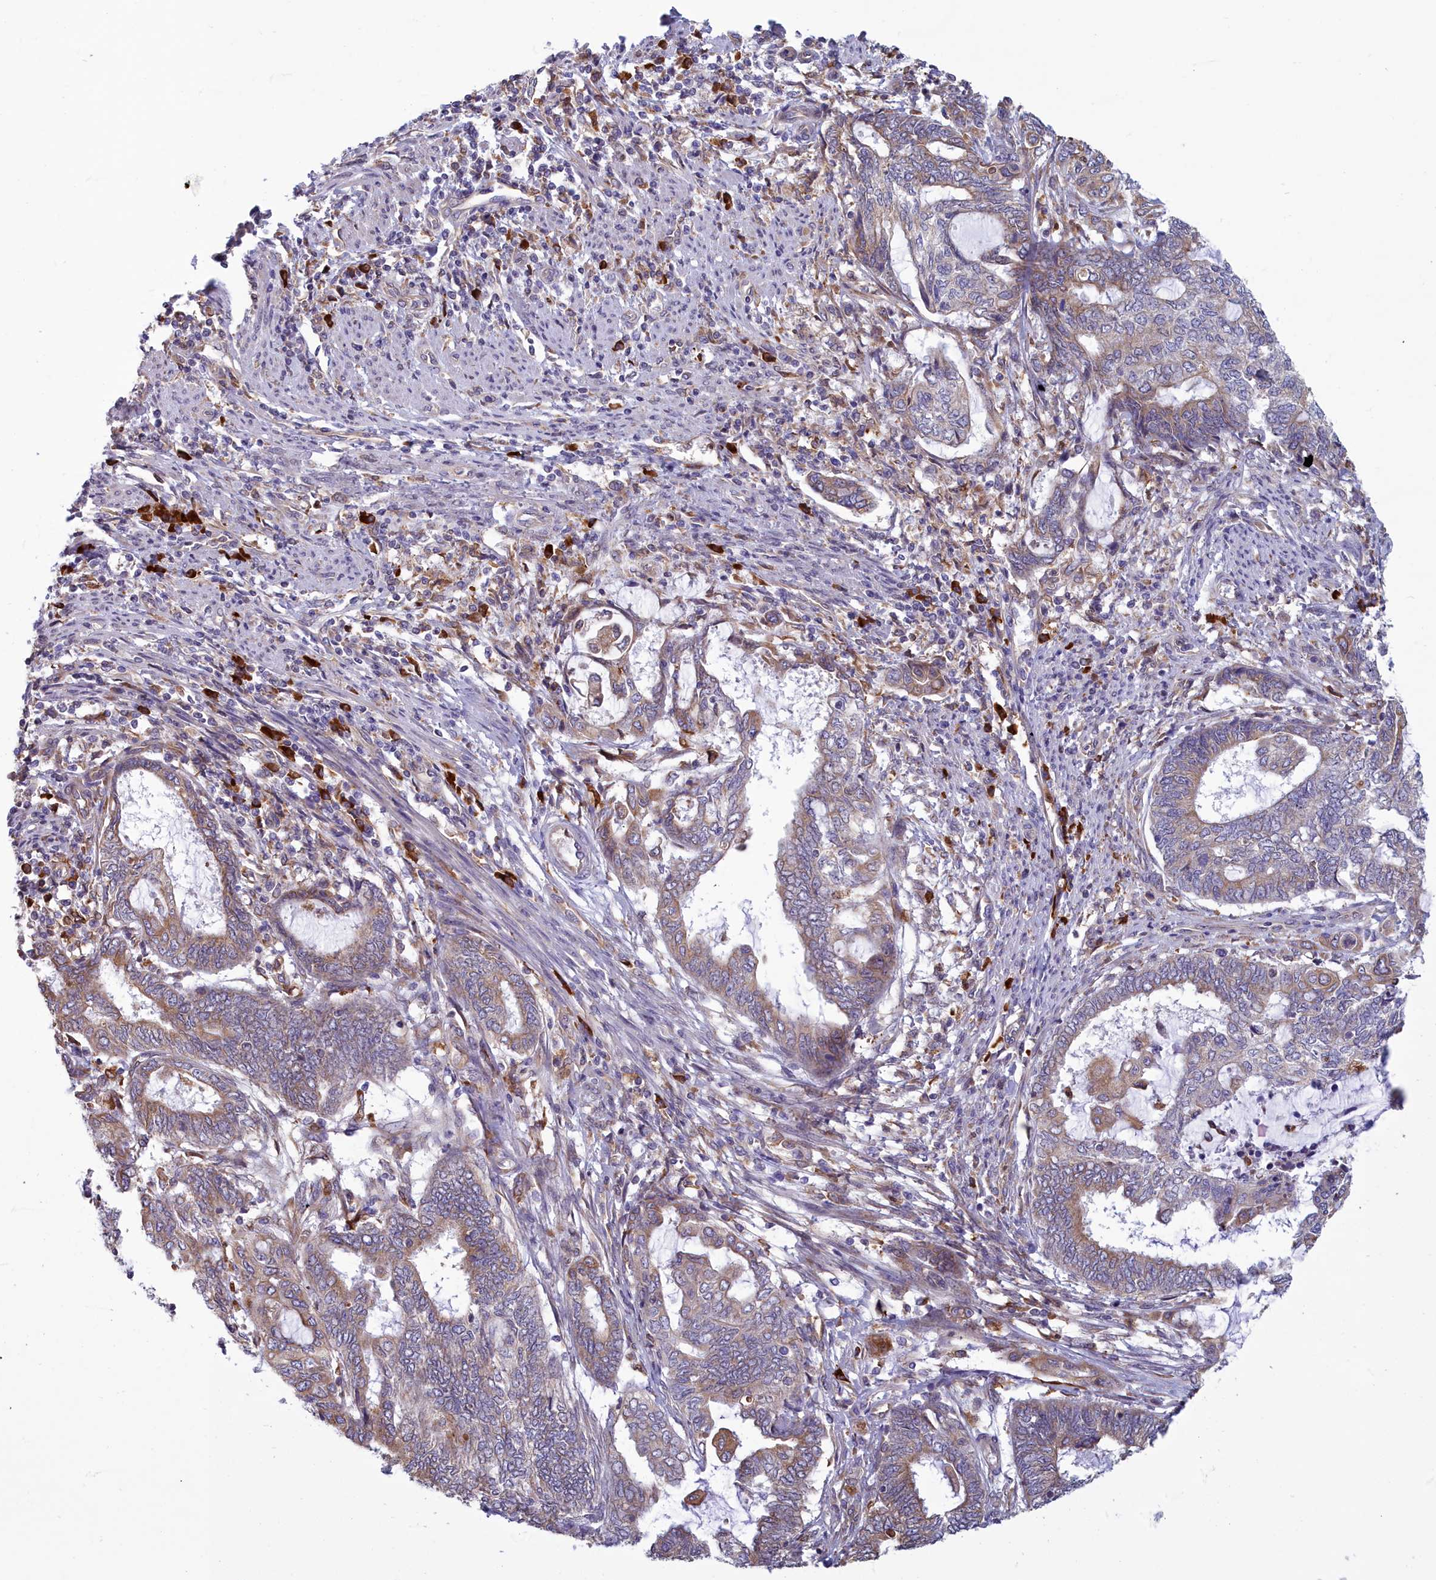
{"staining": {"intensity": "moderate", "quantity": "25%-75%", "location": "cytoplasmic/membranous"}, "tissue": "endometrial cancer", "cell_type": "Tumor cells", "image_type": "cancer", "snomed": [{"axis": "morphology", "description": "Adenocarcinoma, NOS"}, {"axis": "topography", "description": "Uterus"}, {"axis": "topography", "description": "Endometrium"}], "caption": "Adenocarcinoma (endometrial) tissue shows moderate cytoplasmic/membranous staining in about 25%-75% of tumor cells", "gene": "HM13", "patient": {"sex": "female", "age": 70}}